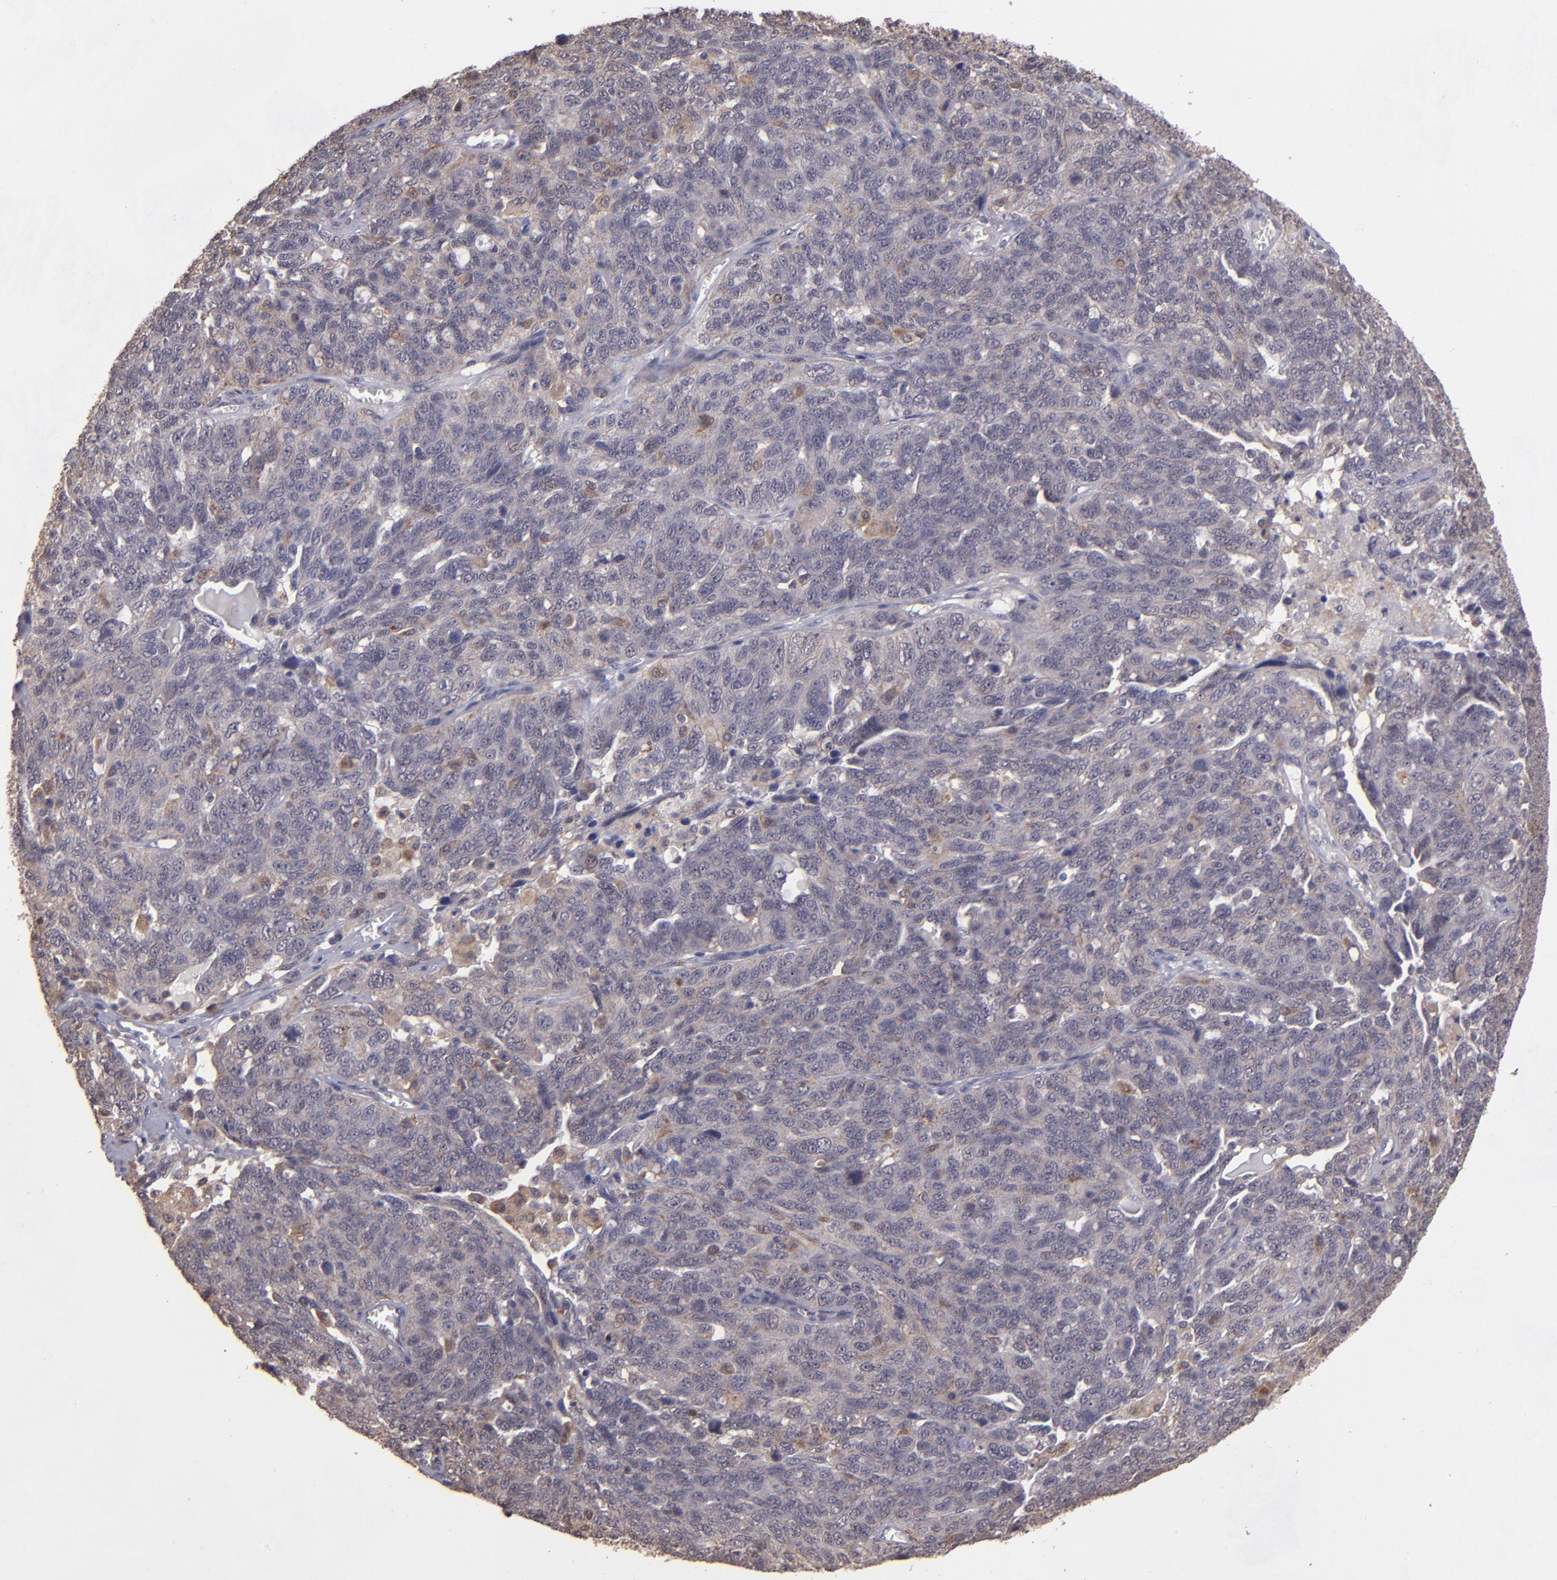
{"staining": {"intensity": "weak", "quantity": "25%-75%", "location": "cytoplasmic/membranous"}, "tissue": "ovarian cancer", "cell_type": "Tumor cells", "image_type": "cancer", "snomed": [{"axis": "morphology", "description": "Cystadenocarcinoma, serous, NOS"}, {"axis": "topography", "description": "Ovary"}], "caption": "Protein staining shows weak cytoplasmic/membranous positivity in approximately 25%-75% of tumor cells in ovarian cancer (serous cystadenocarcinoma). (brown staining indicates protein expression, while blue staining denotes nuclei).", "gene": "SIPA1L1", "patient": {"sex": "female", "age": 71}}